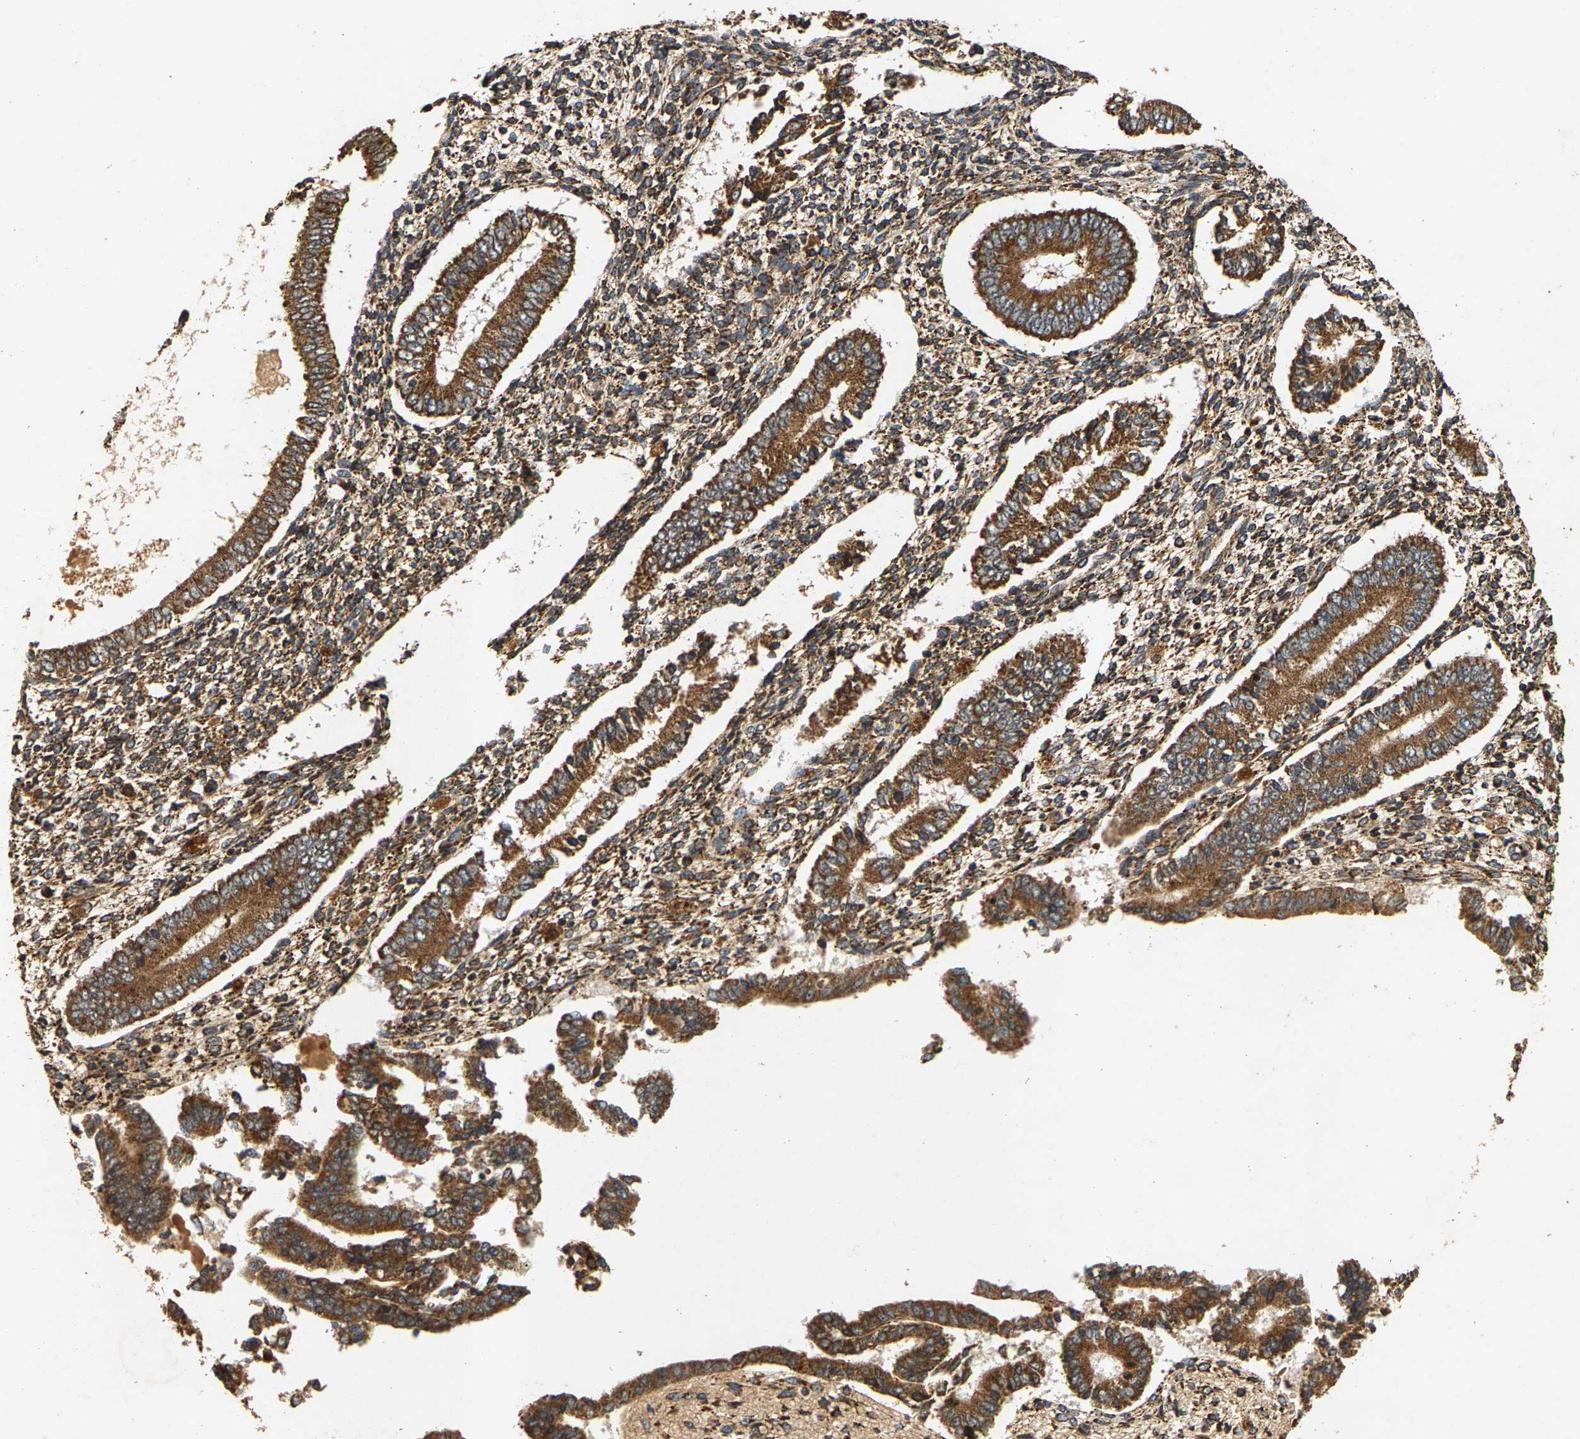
{"staining": {"intensity": "moderate", "quantity": ">75%", "location": "cytoplasmic/membranous"}, "tissue": "endometrium", "cell_type": "Cells in endometrial stroma", "image_type": "normal", "snomed": [{"axis": "morphology", "description": "Normal tissue, NOS"}, {"axis": "topography", "description": "Endometrium"}], "caption": "The immunohistochemical stain shows moderate cytoplasmic/membranous staining in cells in endometrial stroma of normal endometrium.", "gene": "CIDEC", "patient": {"sex": "female", "age": 42}}